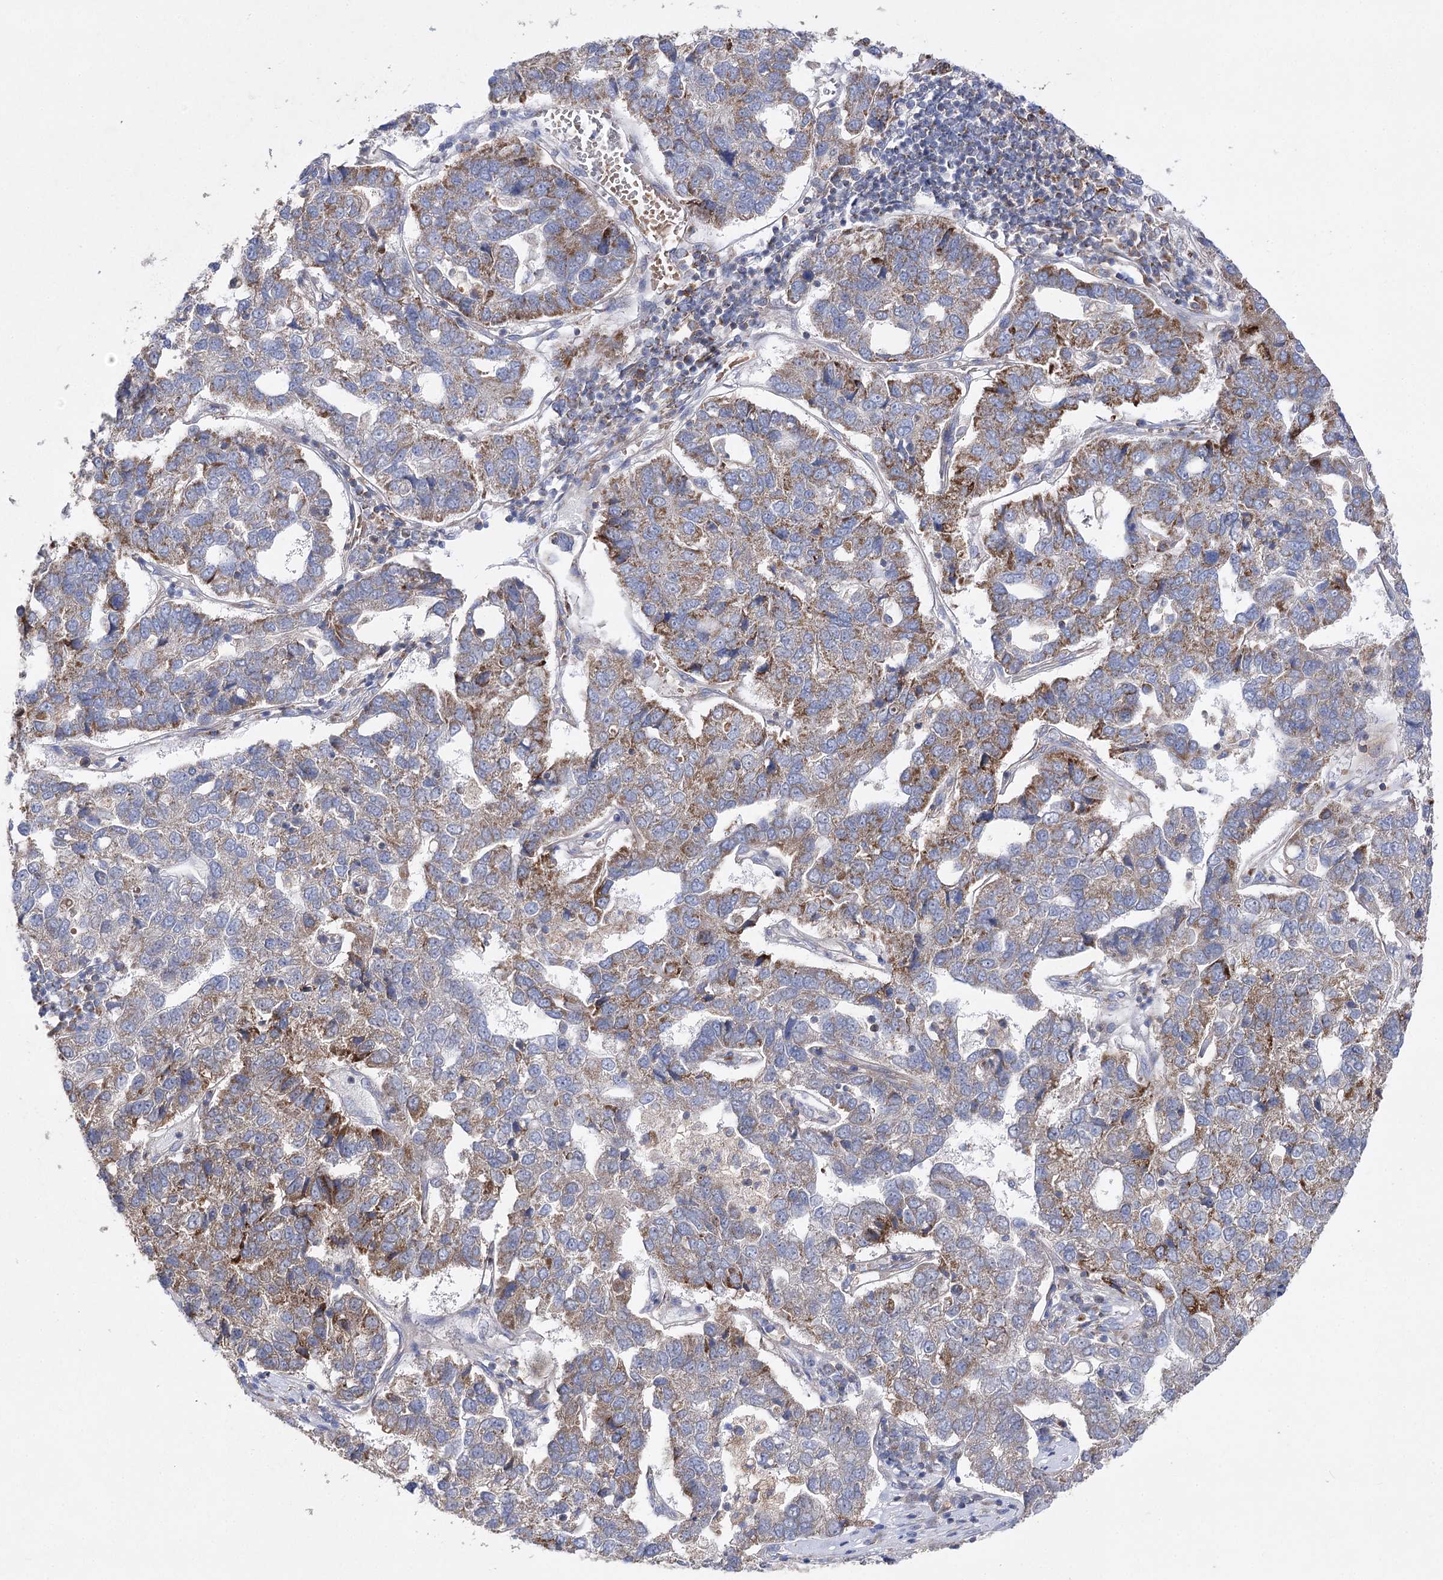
{"staining": {"intensity": "moderate", "quantity": ">75%", "location": "cytoplasmic/membranous"}, "tissue": "pancreatic cancer", "cell_type": "Tumor cells", "image_type": "cancer", "snomed": [{"axis": "morphology", "description": "Adenocarcinoma, NOS"}, {"axis": "topography", "description": "Pancreas"}], "caption": "Immunohistochemistry image of adenocarcinoma (pancreatic) stained for a protein (brown), which displays medium levels of moderate cytoplasmic/membranous positivity in approximately >75% of tumor cells.", "gene": "COX15", "patient": {"sex": "female", "age": 61}}